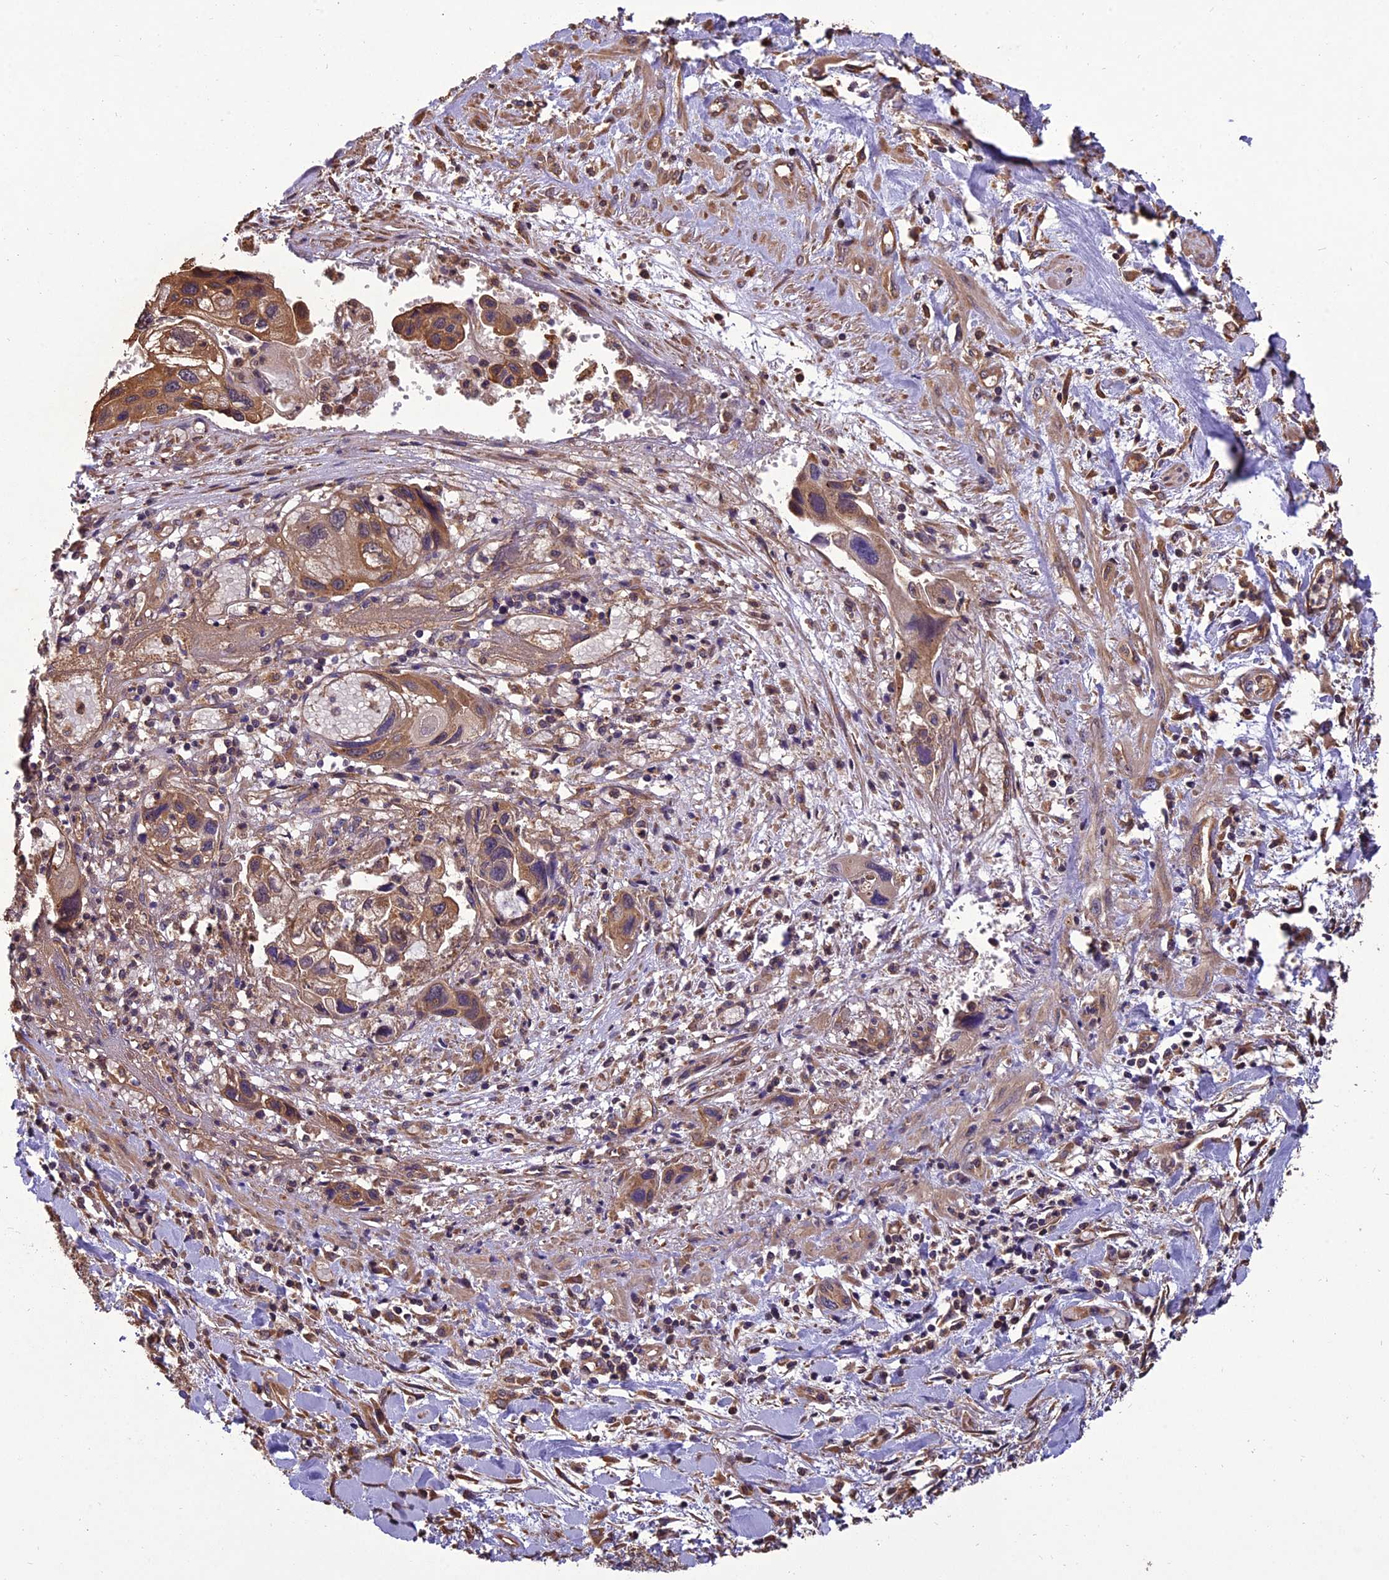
{"staining": {"intensity": "moderate", "quantity": ">75%", "location": "cytoplasmic/membranous"}, "tissue": "pancreatic cancer", "cell_type": "Tumor cells", "image_type": "cancer", "snomed": [{"axis": "morphology", "description": "Adenocarcinoma, NOS"}, {"axis": "topography", "description": "Pancreas"}], "caption": "Human pancreatic cancer (adenocarcinoma) stained with a protein marker shows moderate staining in tumor cells.", "gene": "CHMP2A", "patient": {"sex": "female", "age": 50}}